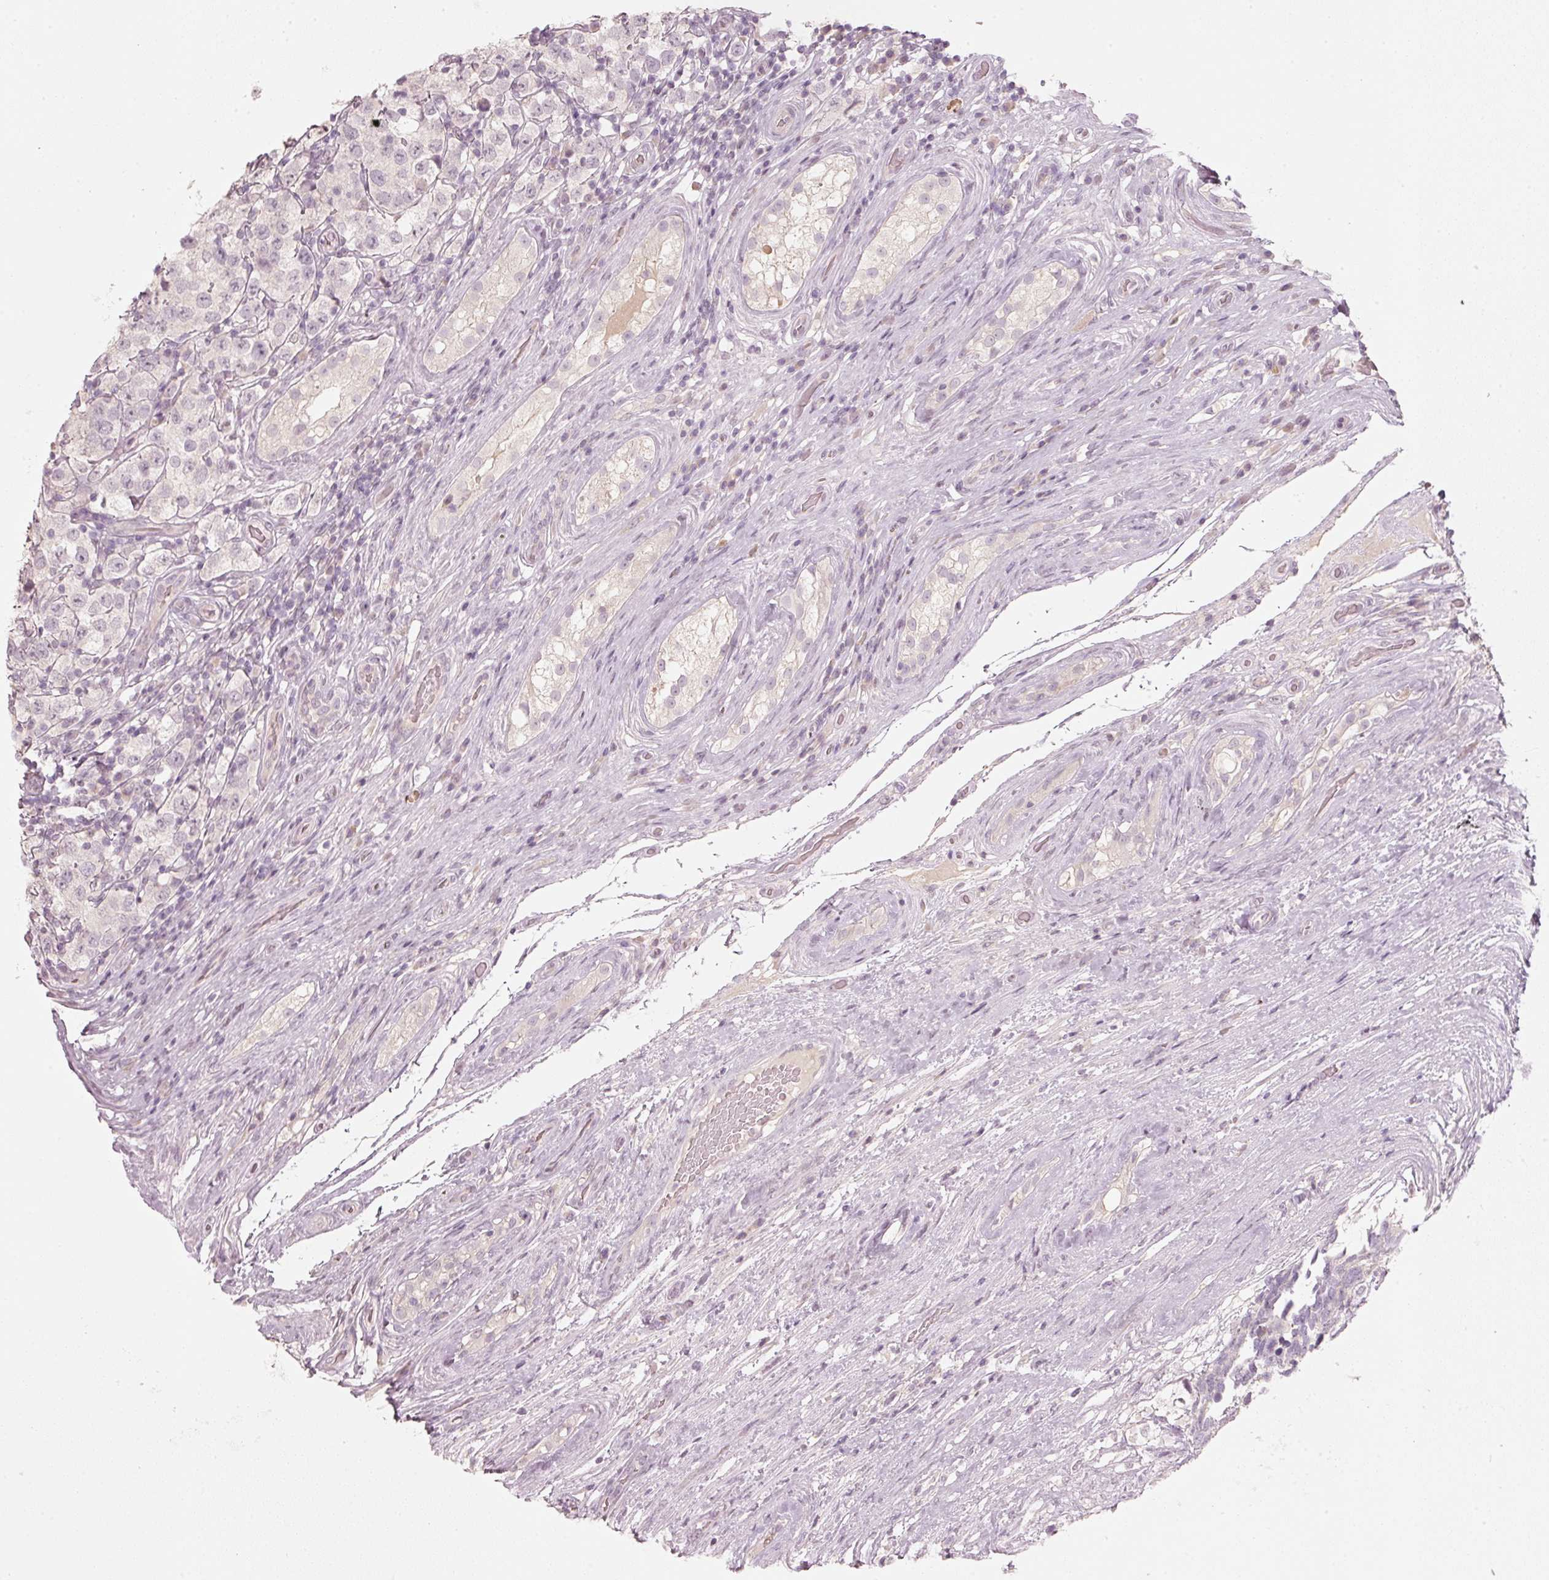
{"staining": {"intensity": "negative", "quantity": "none", "location": "none"}, "tissue": "testis cancer", "cell_type": "Tumor cells", "image_type": "cancer", "snomed": [{"axis": "morphology", "description": "Seminoma, NOS"}, {"axis": "morphology", "description": "Carcinoma, Embryonal, NOS"}, {"axis": "topography", "description": "Testis"}], "caption": "Immunohistochemistry micrograph of neoplastic tissue: testis embryonal carcinoma stained with DAB (3,3'-diaminobenzidine) exhibits no significant protein expression in tumor cells. (Brightfield microscopy of DAB (3,3'-diaminobenzidine) immunohistochemistry (IHC) at high magnification).", "gene": "STEAP1", "patient": {"sex": "male", "age": 41}}